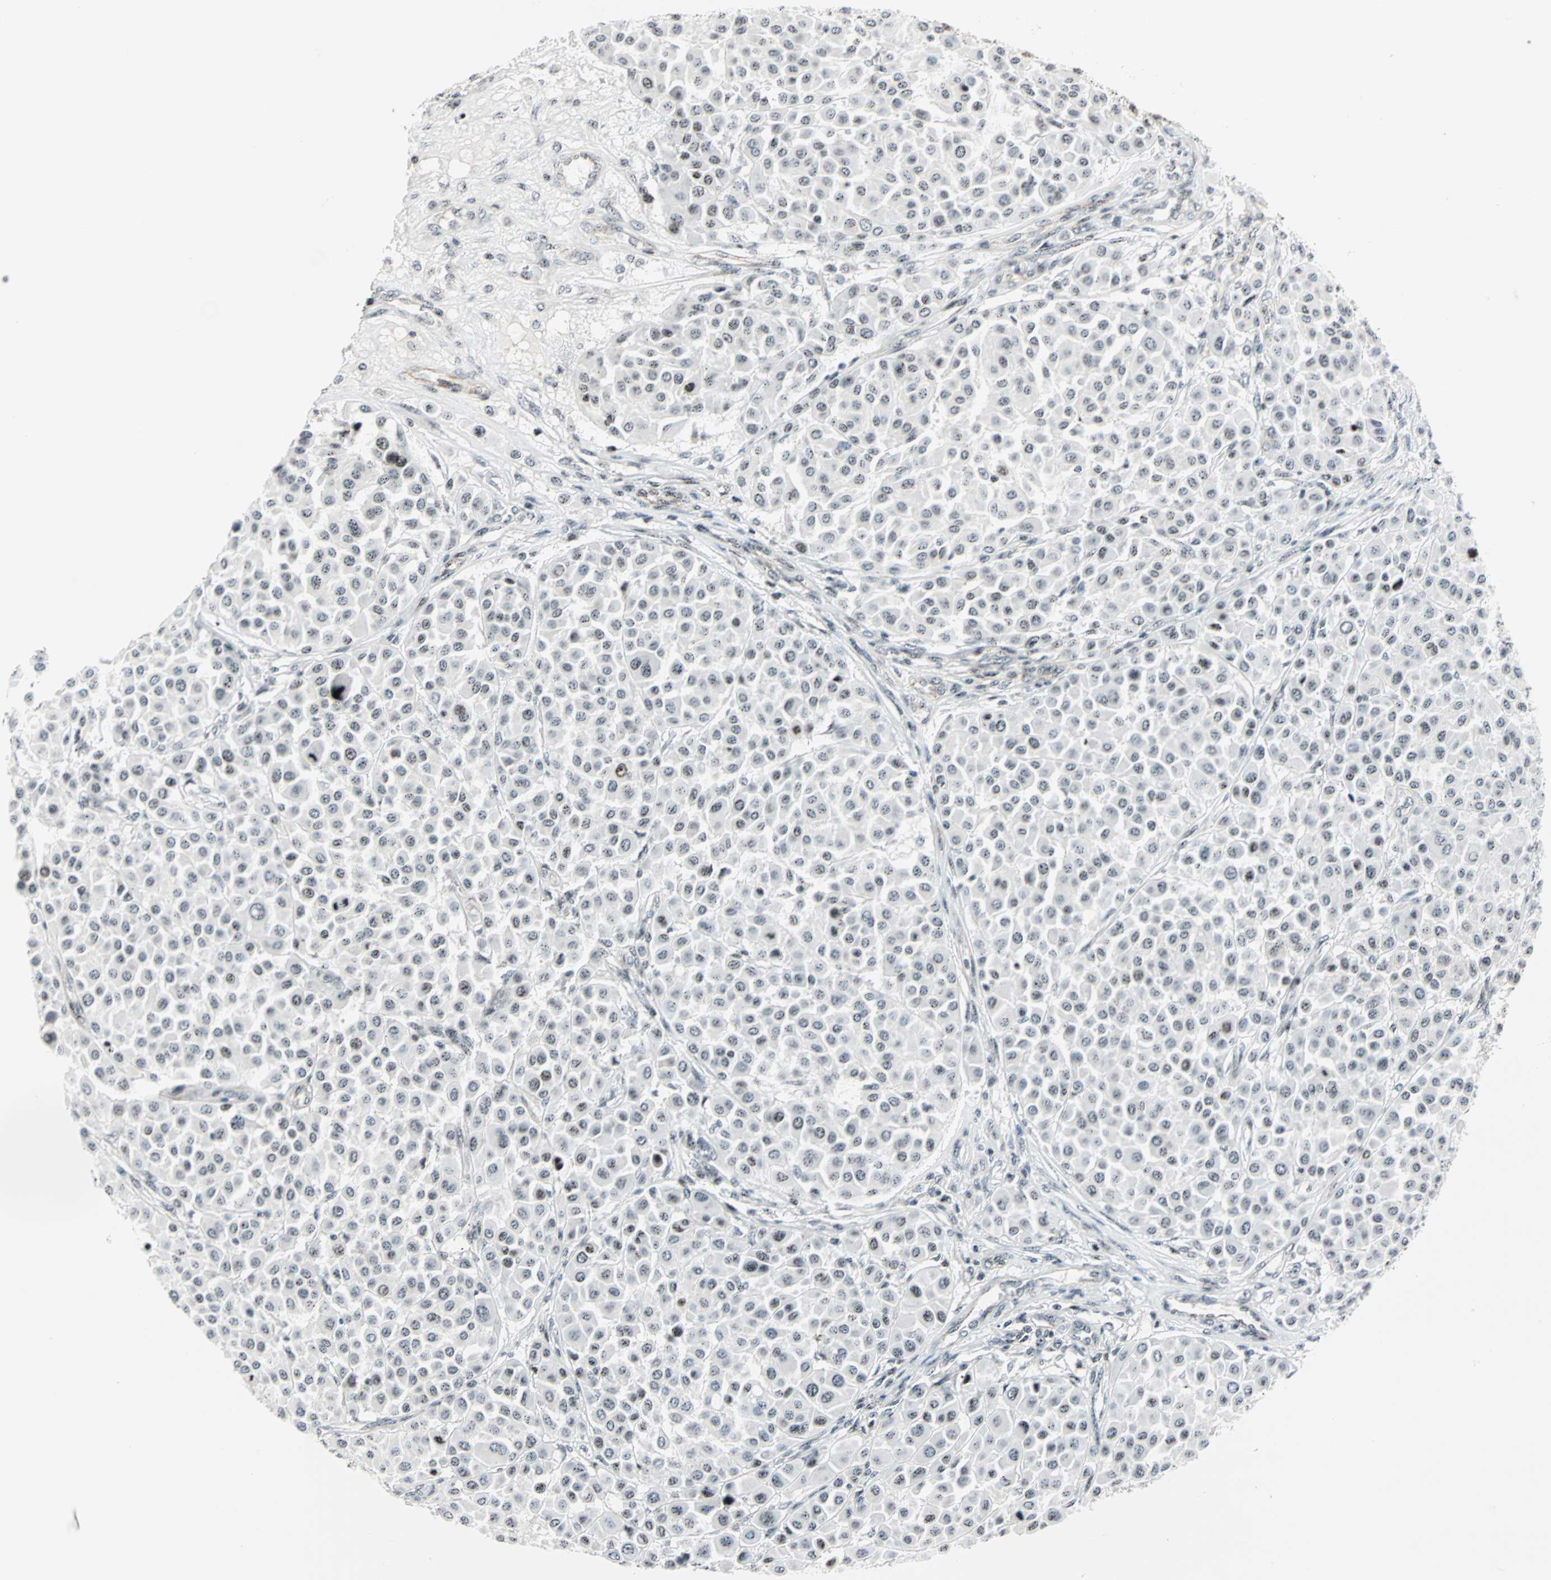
{"staining": {"intensity": "weak", "quantity": "25%-75%", "location": "nuclear"}, "tissue": "melanoma", "cell_type": "Tumor cells", "image_type": "cancer", "snomed": [{"axis": "morphology", "description": "Malignant melanoma, Metastatic site"}, {"axis": "topography", "description": "Soft tissue"}], "caption": "A photomicrograph showing weak nuclear positivity in approximately 25%-75% of tumor cells in malignant melanoma (metastatic site), as visualized by brown immunohistochemical staining.", "gene": "CENPA", "patient": {"sex": "male", "age": 41}}